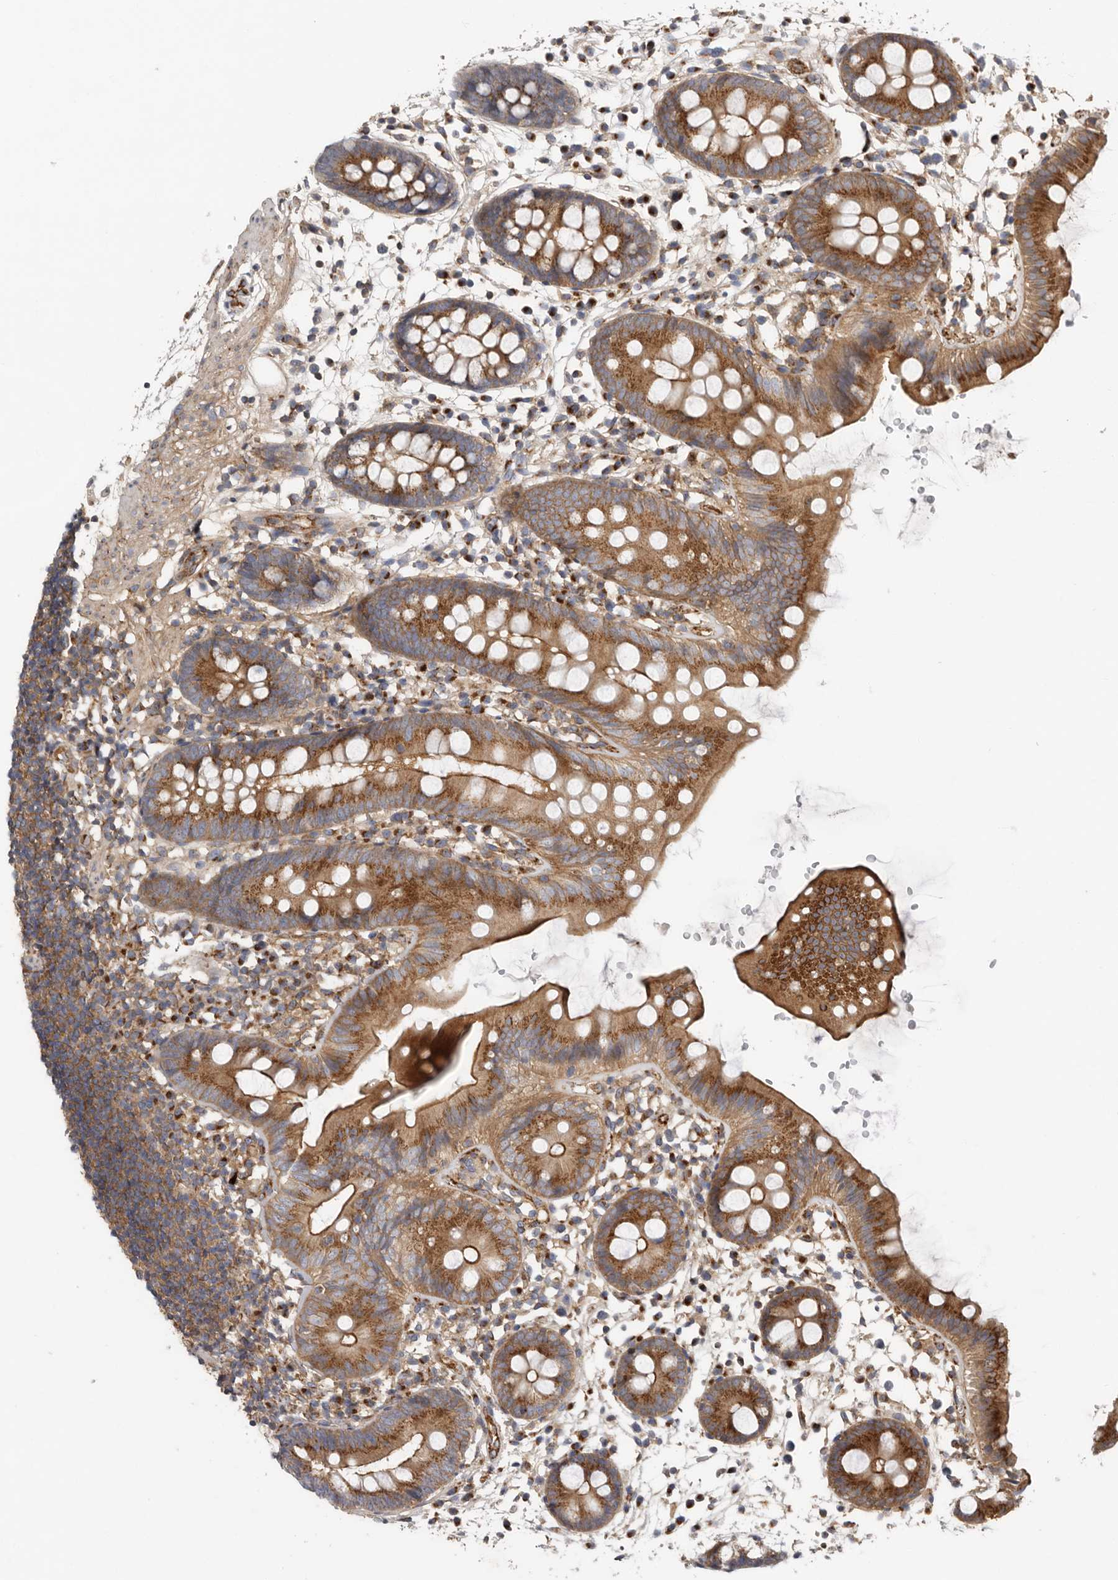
{"staining": {"intensity": "moderate", "quantity": ">75%", "location": "cytoplasmic/membranous"}, "tissue": "colon", "cell_type": "Endothelial cells", "image_type": "normal", "snomed": [{"axis": "morphology", "description": "Normal tissue, NOS"}, {"axis": "topography", "description": "Colon"}], "caption": "About >75% of endothelial cells in normal colon demonstrate moderate cytoplasmic/membranous protein positivity as visualized by brown immunohistochemical staining.", "gene": "LUZP1", "patient": {"sex": "male", "age": 56}}